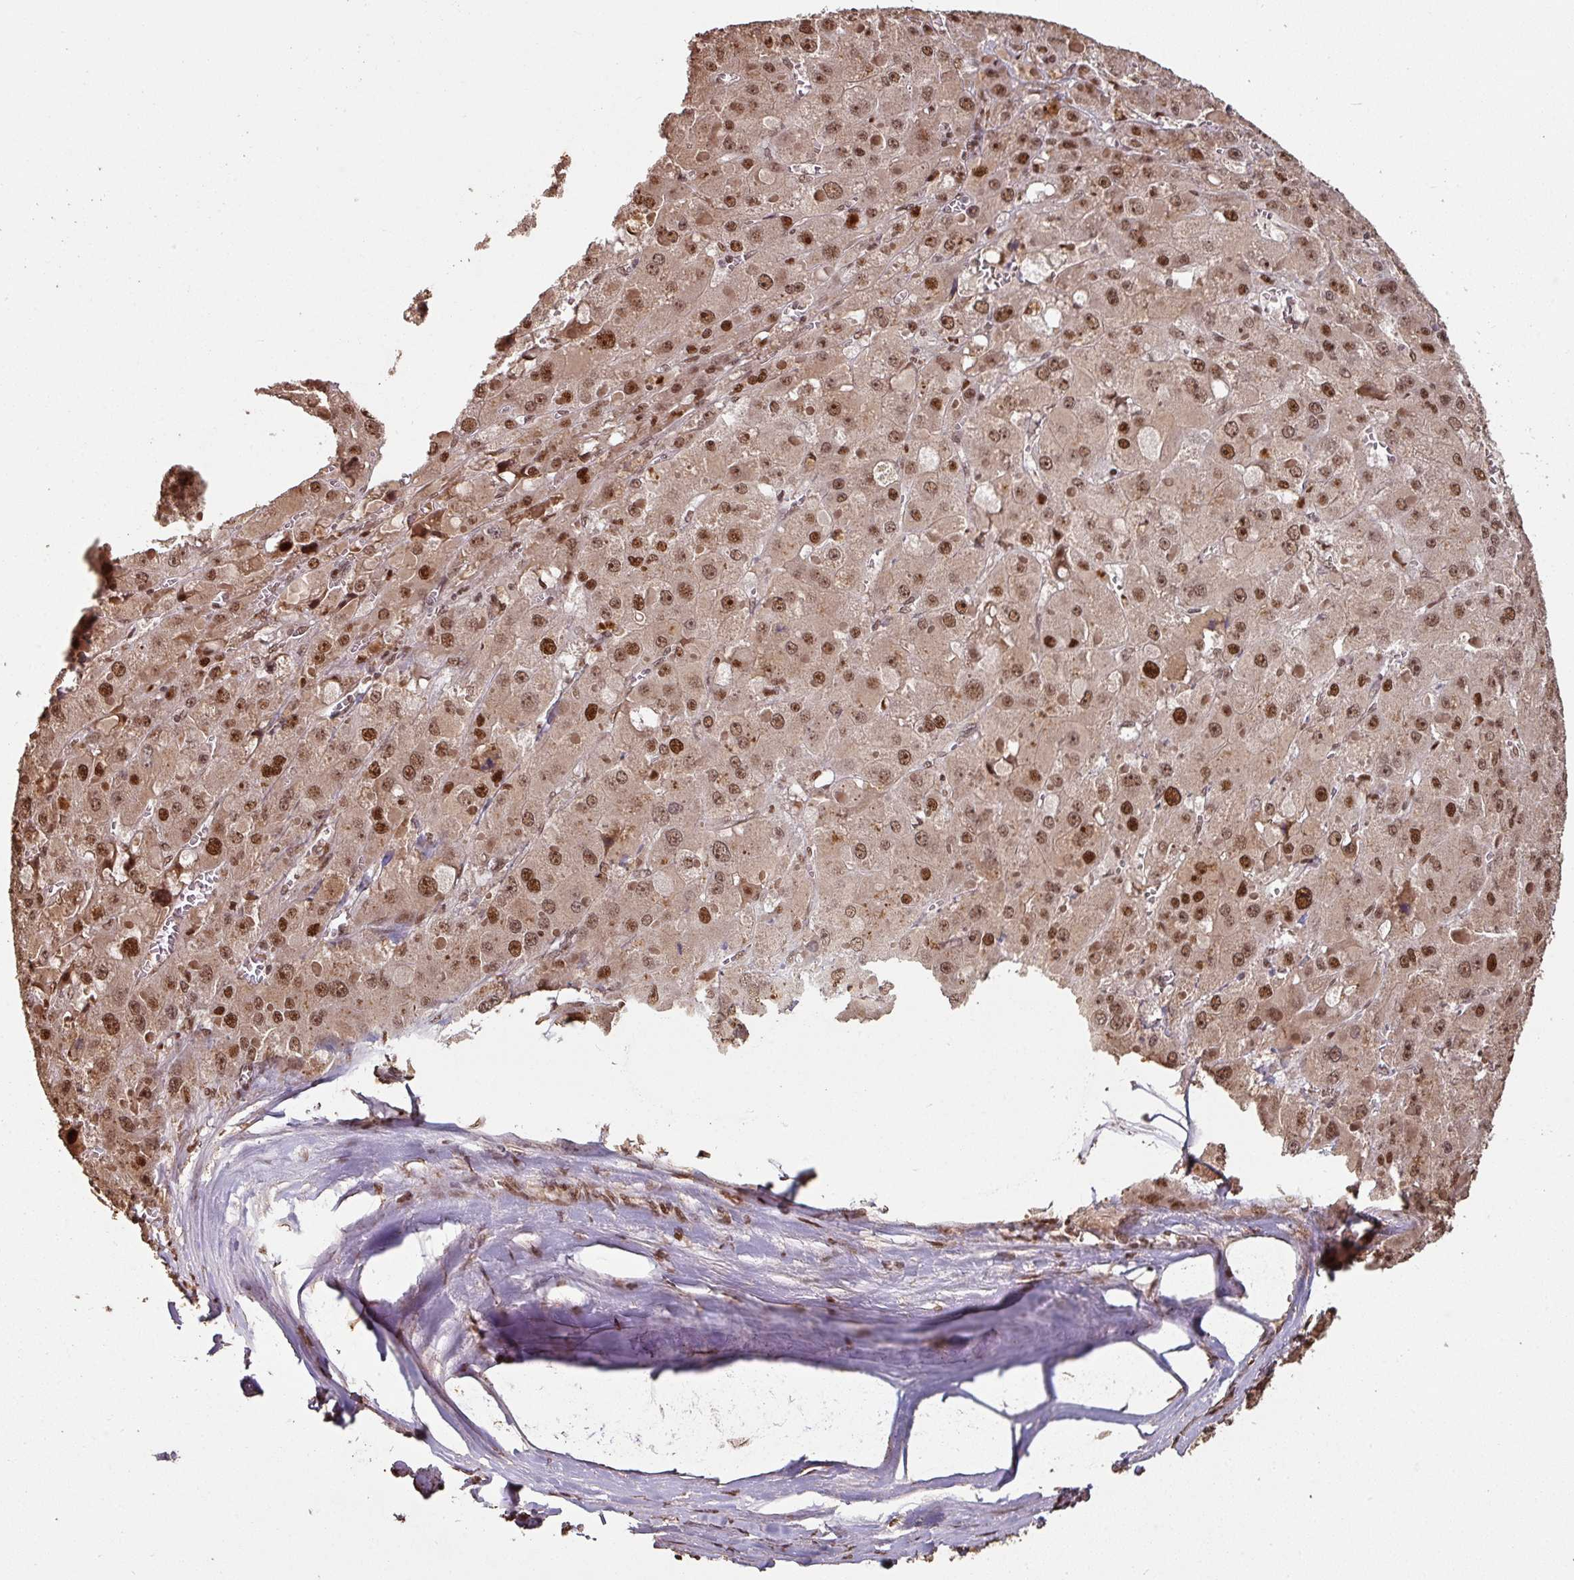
{"staining": {"intensity": "moderate", "quantity": ">75%", "location": "cytoplasmic/membranous,nuclear"}, "tissue": "liver cancer", "cell_type": "Tumor cells", "image_type": "cancer", "snomed": [{"axis": "morphology", "description": "Carcinoma, Hepatocellular, NOS"}, {"axis": "topography", "description": "Liver"}], "caption": "Immunohistochemical staining of human hepatocellular carcinoma (liver) shows moderate cytoplasmic/membranous and nuclear protein positivity in about >75% of tumor cells.", "gene": "POLD1", "patient": {"sex": "female", "age": 73}}